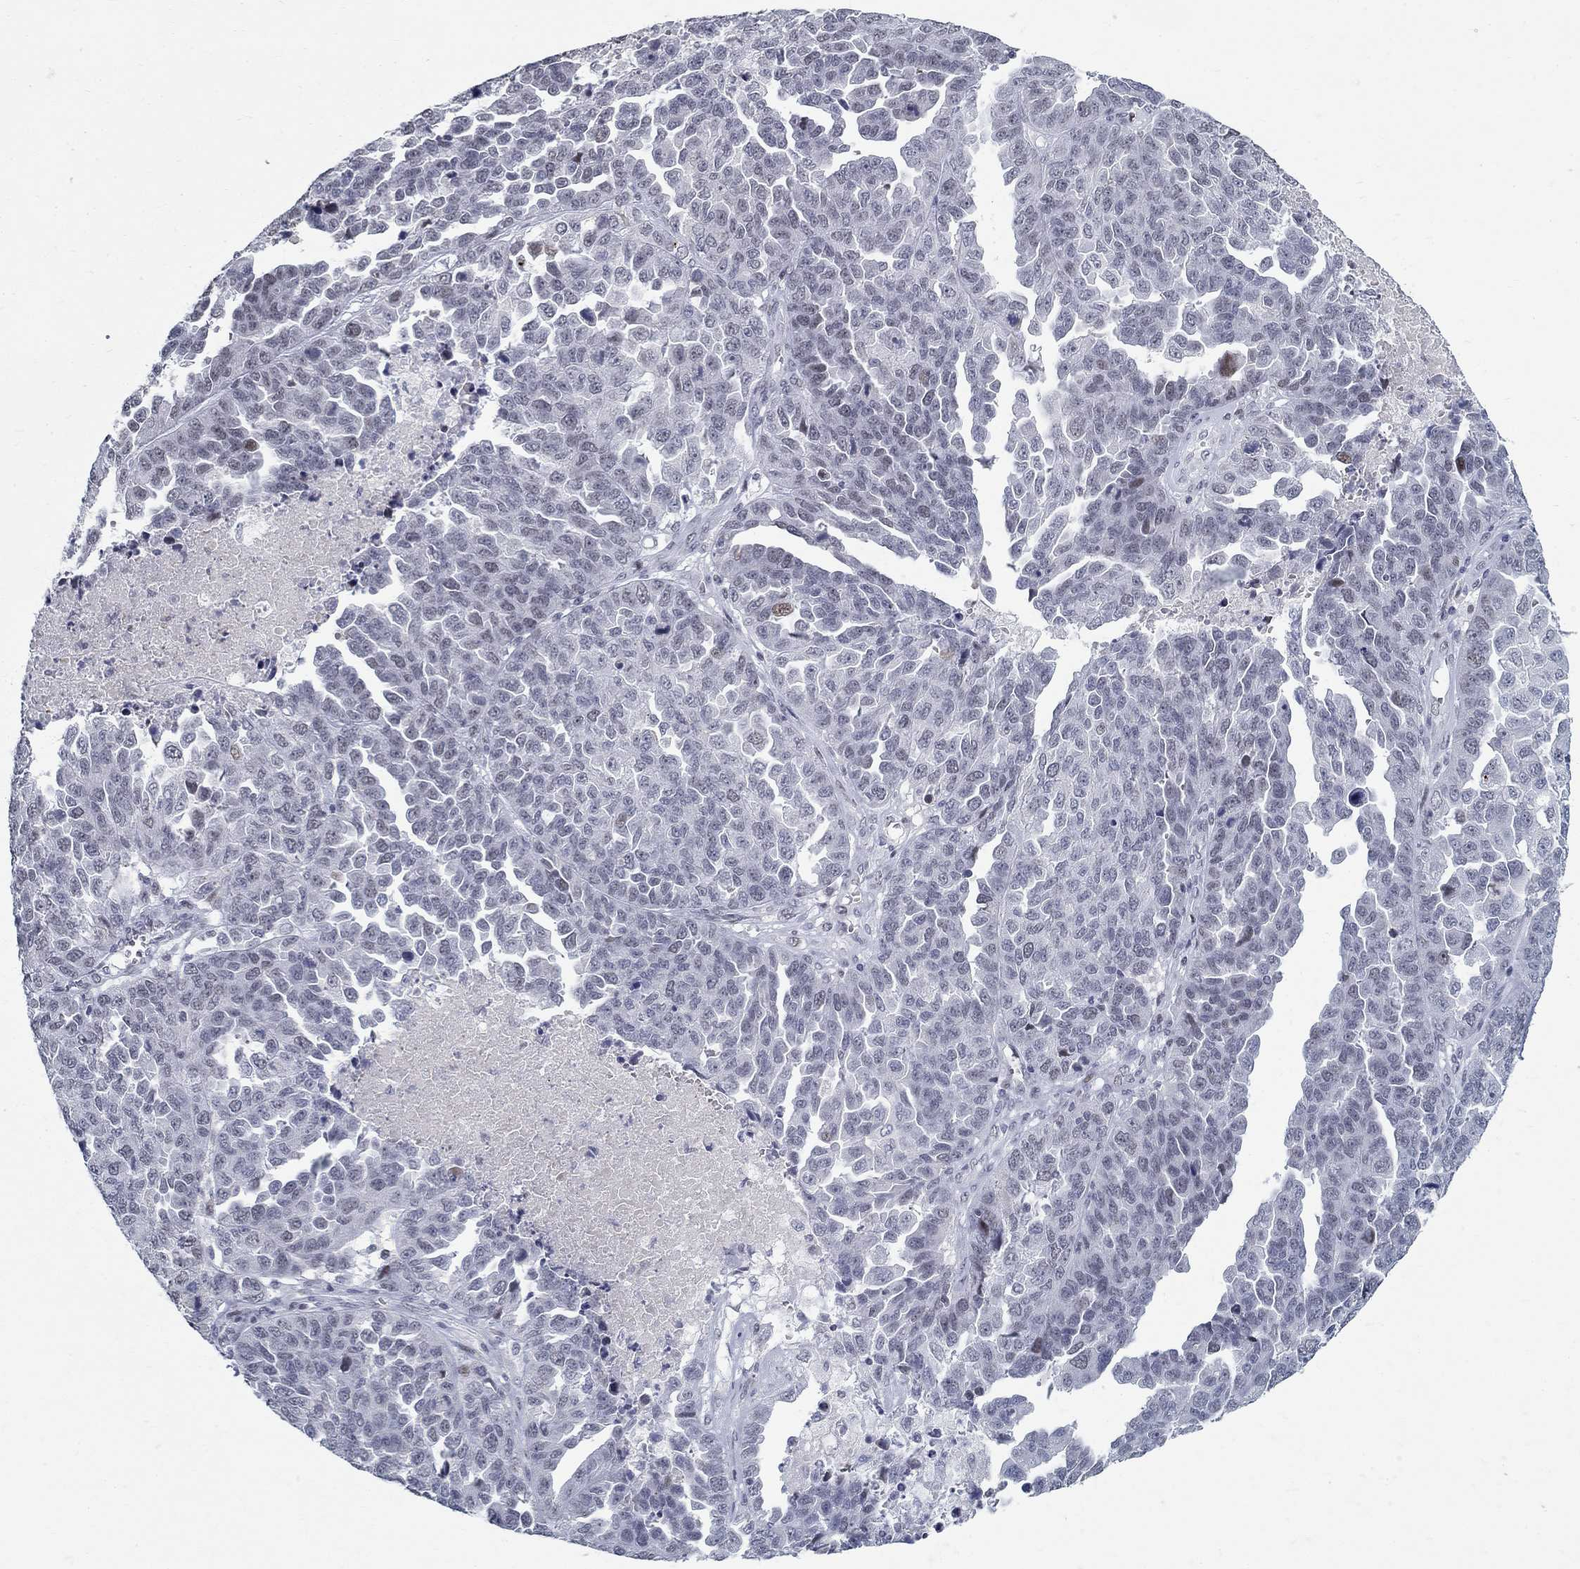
{"staining": {"intensity": "negative", "quantity": "none", "location": "none"}, "tissue": "ovarian cancer", "cell_type": "Tumor cells", "image_type": "cancer", "snomed": [{"axis": "morphology", "description": "Cystadenocarcinoma, serous, NOS"}, {"axis": "topography", "description": "Ovary"}], "caption": "Immunohistochemistry histopathology image of neoplastic tissue: human serous cystadenocarcinoma (ovarian) stained with DAB demonstrates no significant protein positivity in tumor cells. The staining is performed using DAB (3,3'-diaminobenzidine) brown chromogen with nuclei counter-stained in using hematoxylin.", "gene": "BHLHE22", "patient": {"sex": "female", "age": 87}}